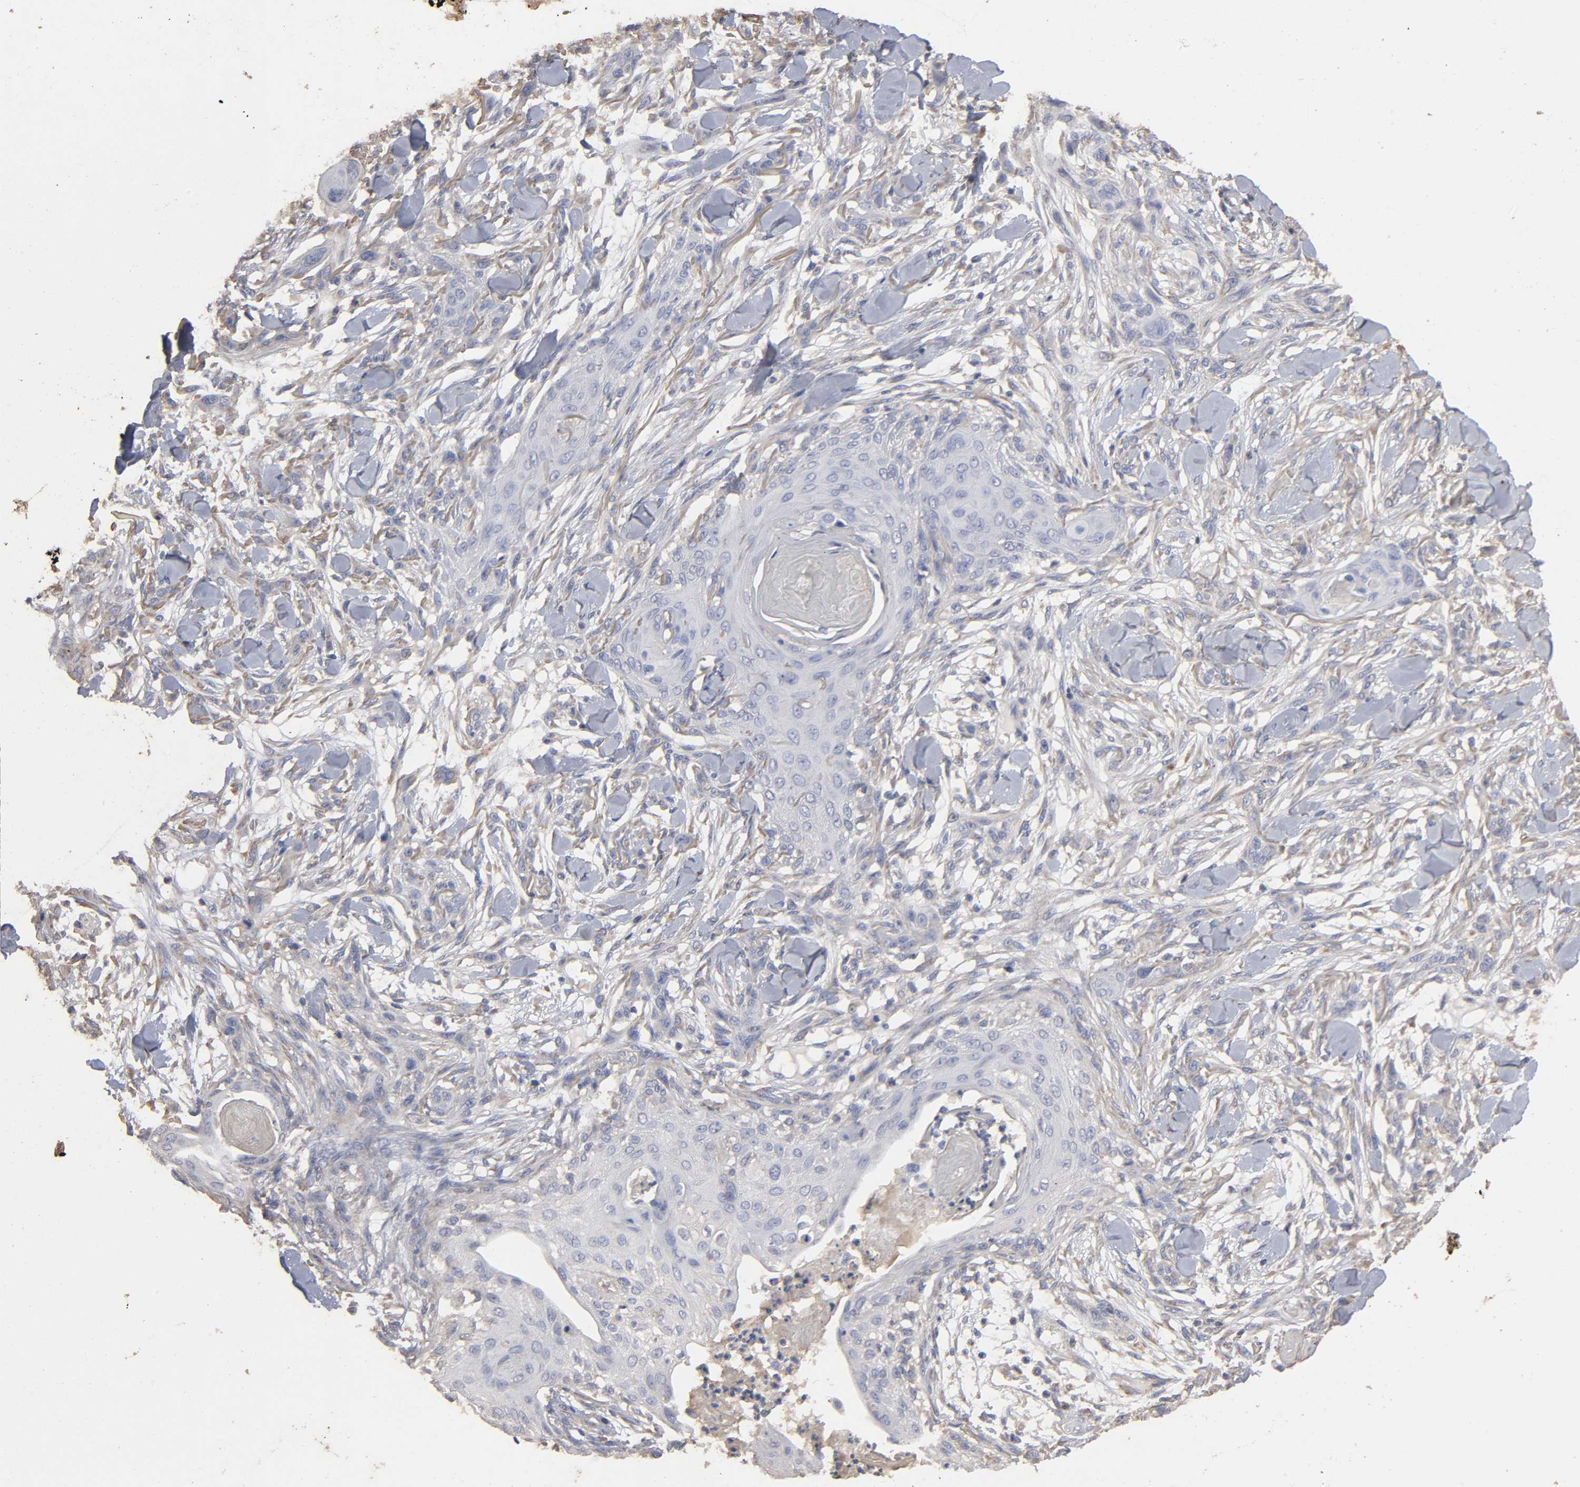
{"staining": {"intensity": "weak", "quantity": "<25%", "location": "cytoplasmic/membranous"}, "tissue": "skin cancer", "cell_type": "Tumor cells", "image_type": "cancer", "snomed": [{"axis": "morphology", "description": "Squamous cell carcinoma, NOS"}, {"axis": "topography", "description": "Skin"}], "caption": "Squamous cell carcinoma (skin) was stained to show a protein in brown. There is no significant positivity in tumor cells. Brightfield microscopy of IHC stained with DAB (brown) and hematoxylin (blue), captured at high magnification.", "gene": "EIF4G2", "patient": {"sex": "female", "age": 59}}